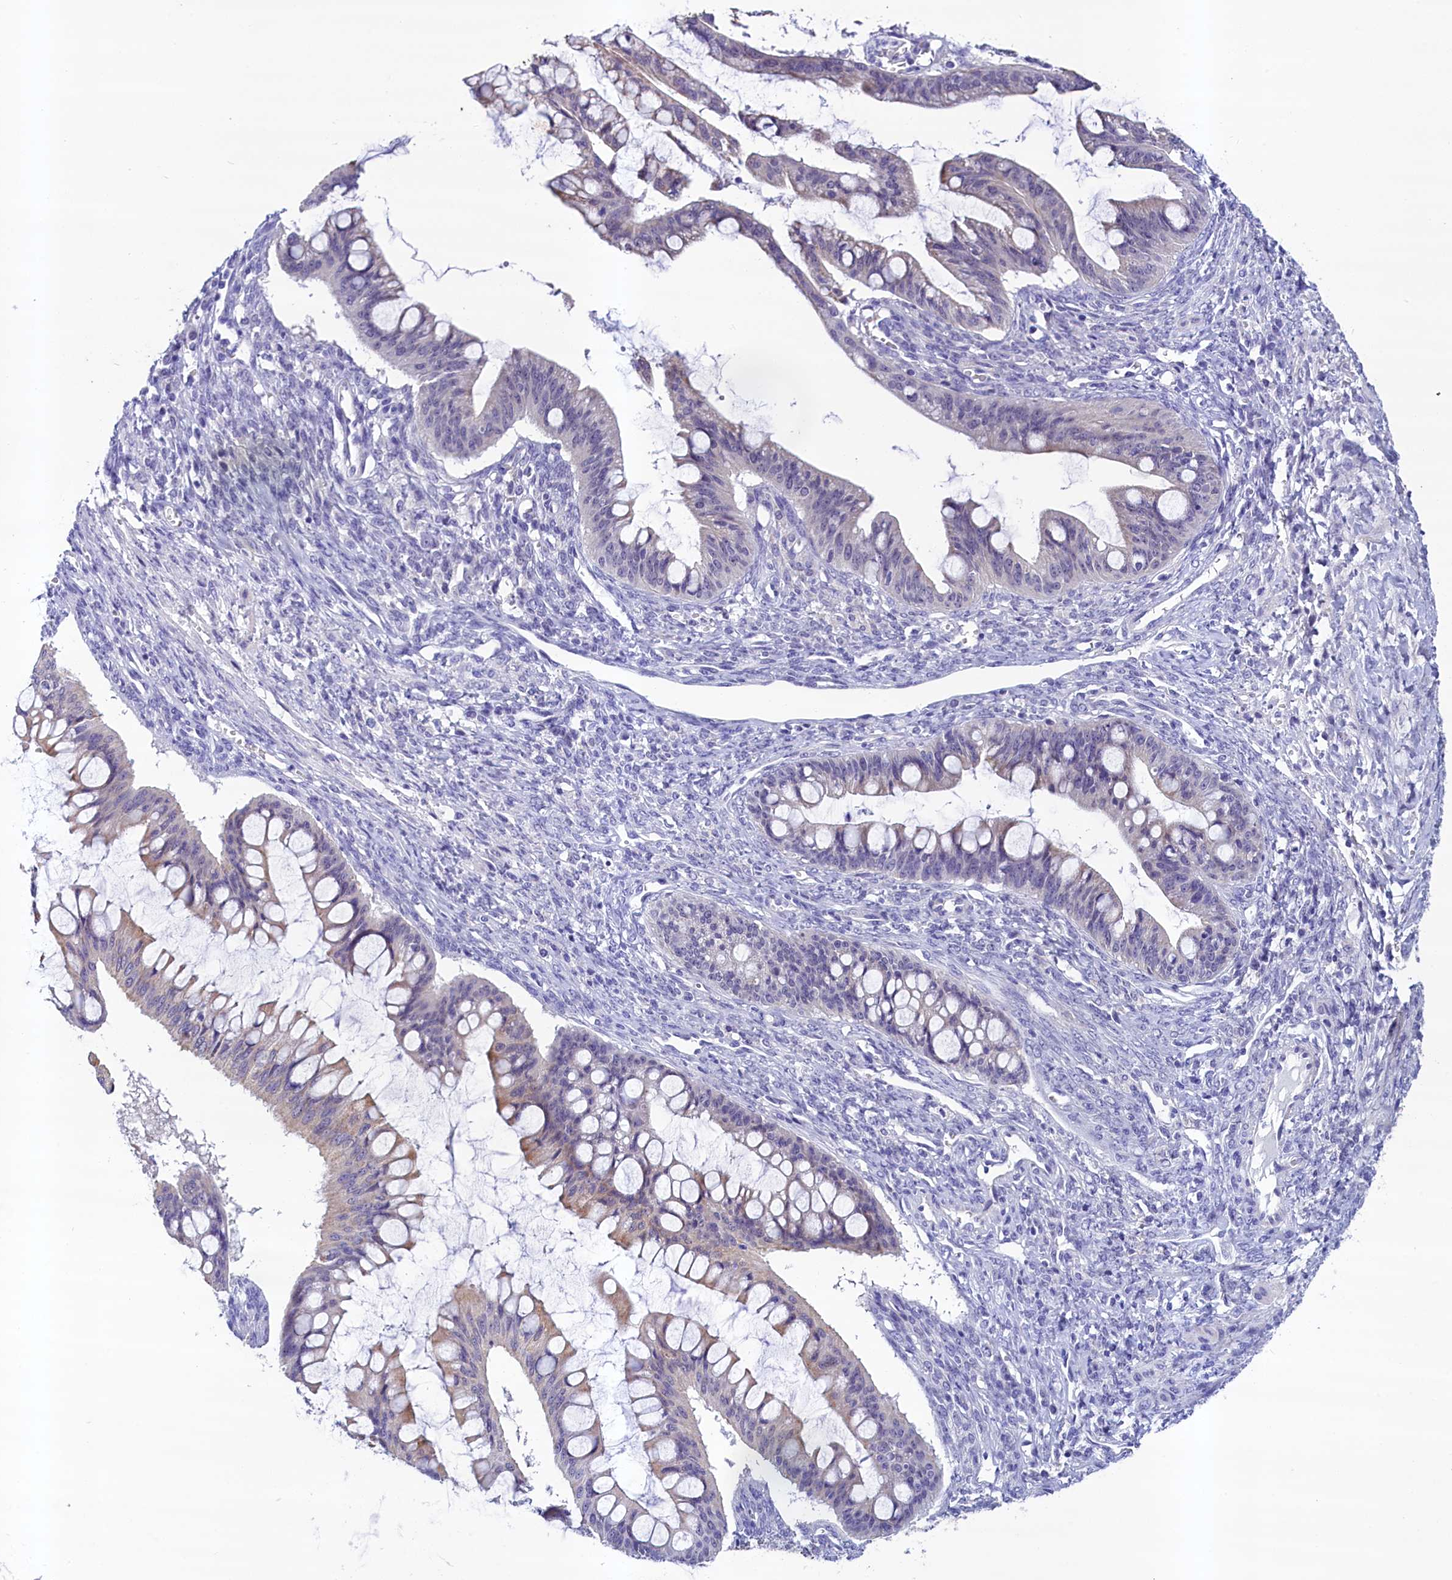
{"staining": {"intensity": "negative", "quantity": "none", "location": "none"}, "tissue": "ovarian cancer", "cell_type": "Tumor cells", "image_type": "cancer", "snomed": [{"axis": "morphology", "description": "Cystadenocarcinoma, mucinous, NOS"}, {"axis": "topography", "description": "Ovary"}], "caption": "An image of ovarian mucinous cystadenocarcinoma stained for a protein reveals no brown staining in tumor cells.", "gene": "SCD5", "patient": {"sex": "female", "age": 73}}